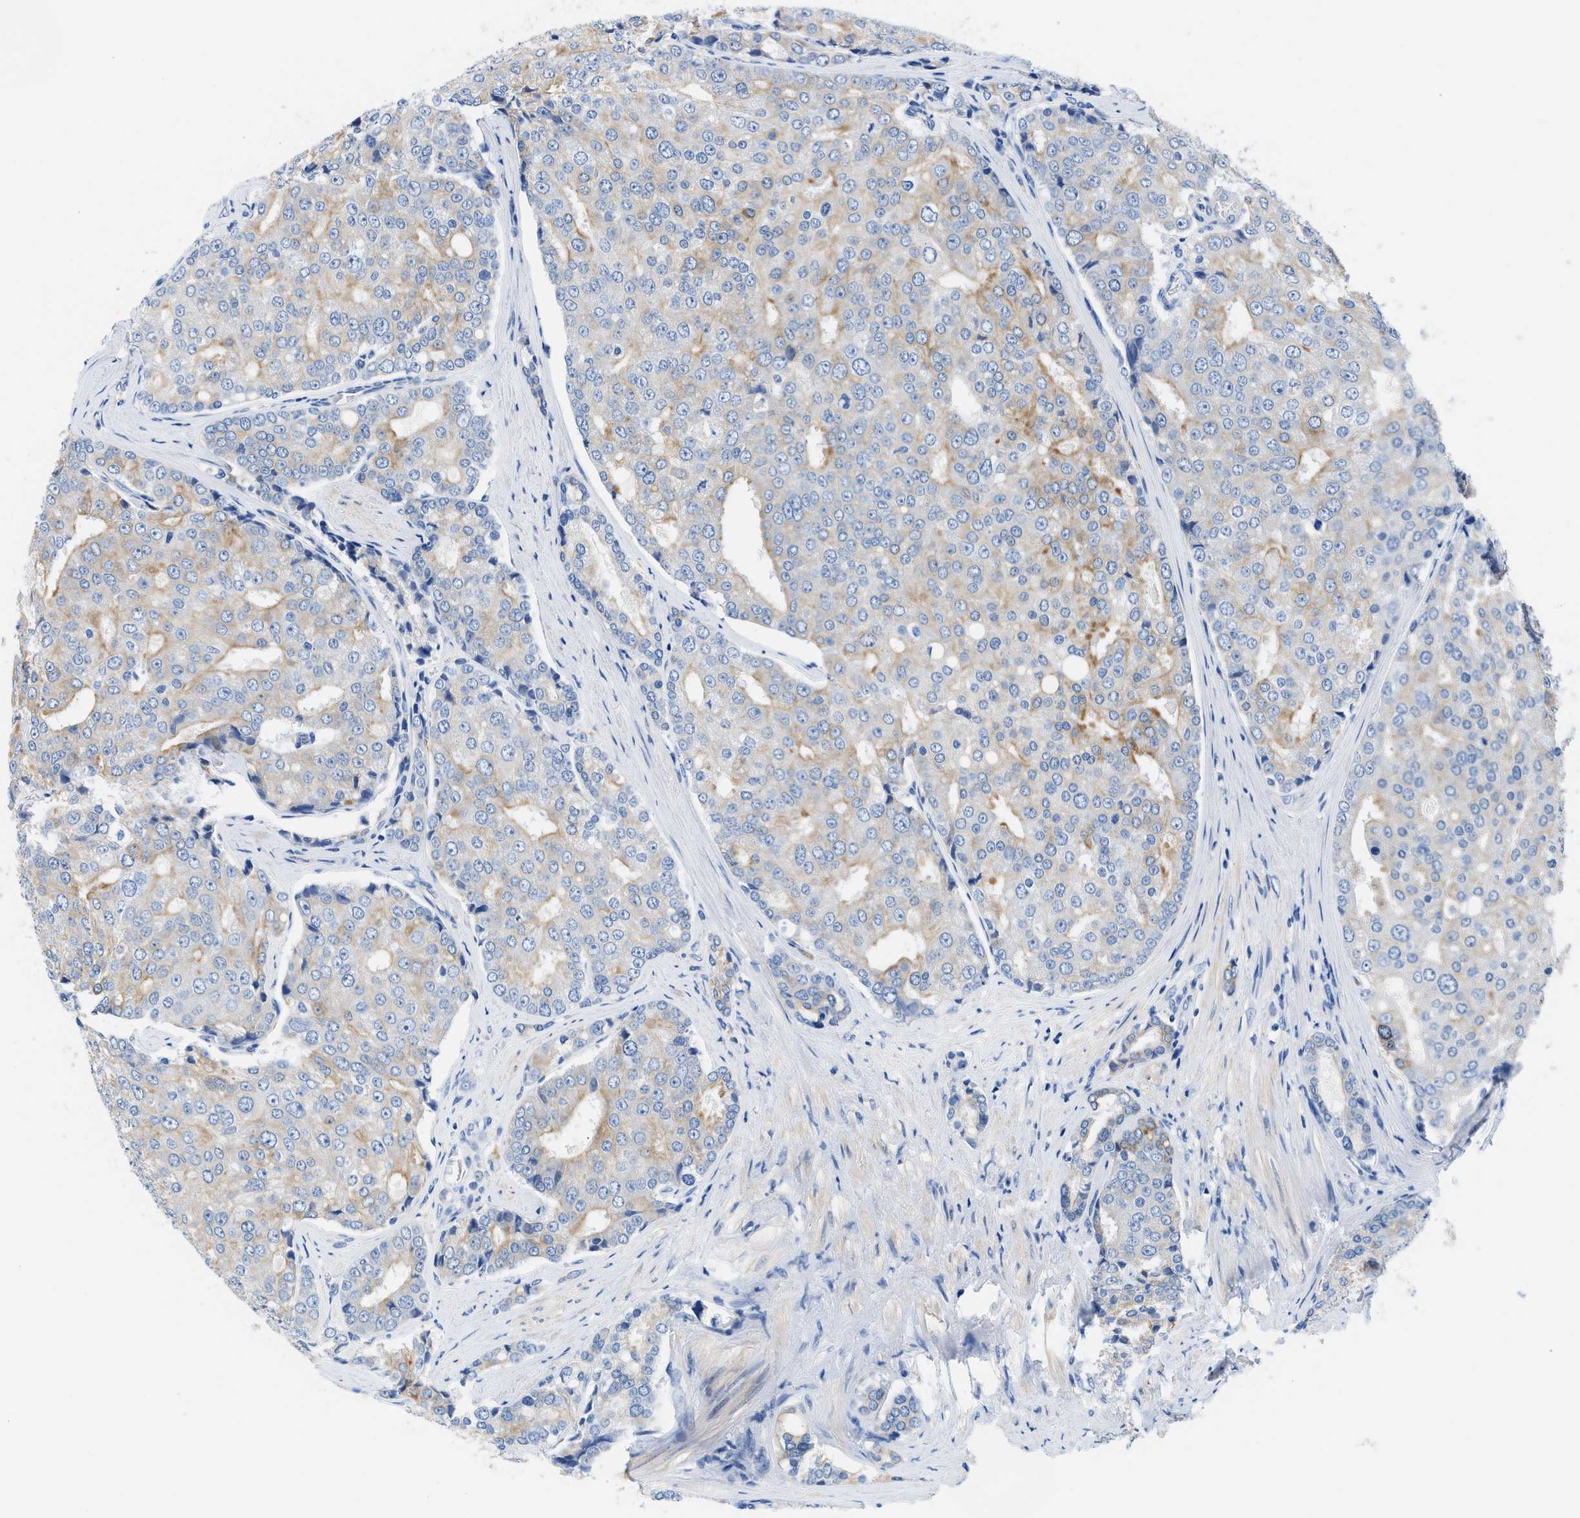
{"staining": {"intensity": "moderate", "quantity": "<25%", "location": "cytoplasmic/membranous"}, "tissue": "prostate cancer", "cell_type": "Tumor cells", "image_type": "cancer", "snomed": [{"axis": "morphology", "description": "Adenocarcinoma, High grade"}, {"axis": "topography", "description": "Prostate"}], "caption": "High-grade adenocarcinoma (prostate) was stained to show a protein in brown. There is low levels of moderate cytoplasmic/membranous expression in about <25% of tumor cells. (DAB (3,3'-diaminobenzidine) IHC with brightfield microscopy, high magnification).", "gene": "BPGM", "patient": {"sex": "male", "age": 50}}